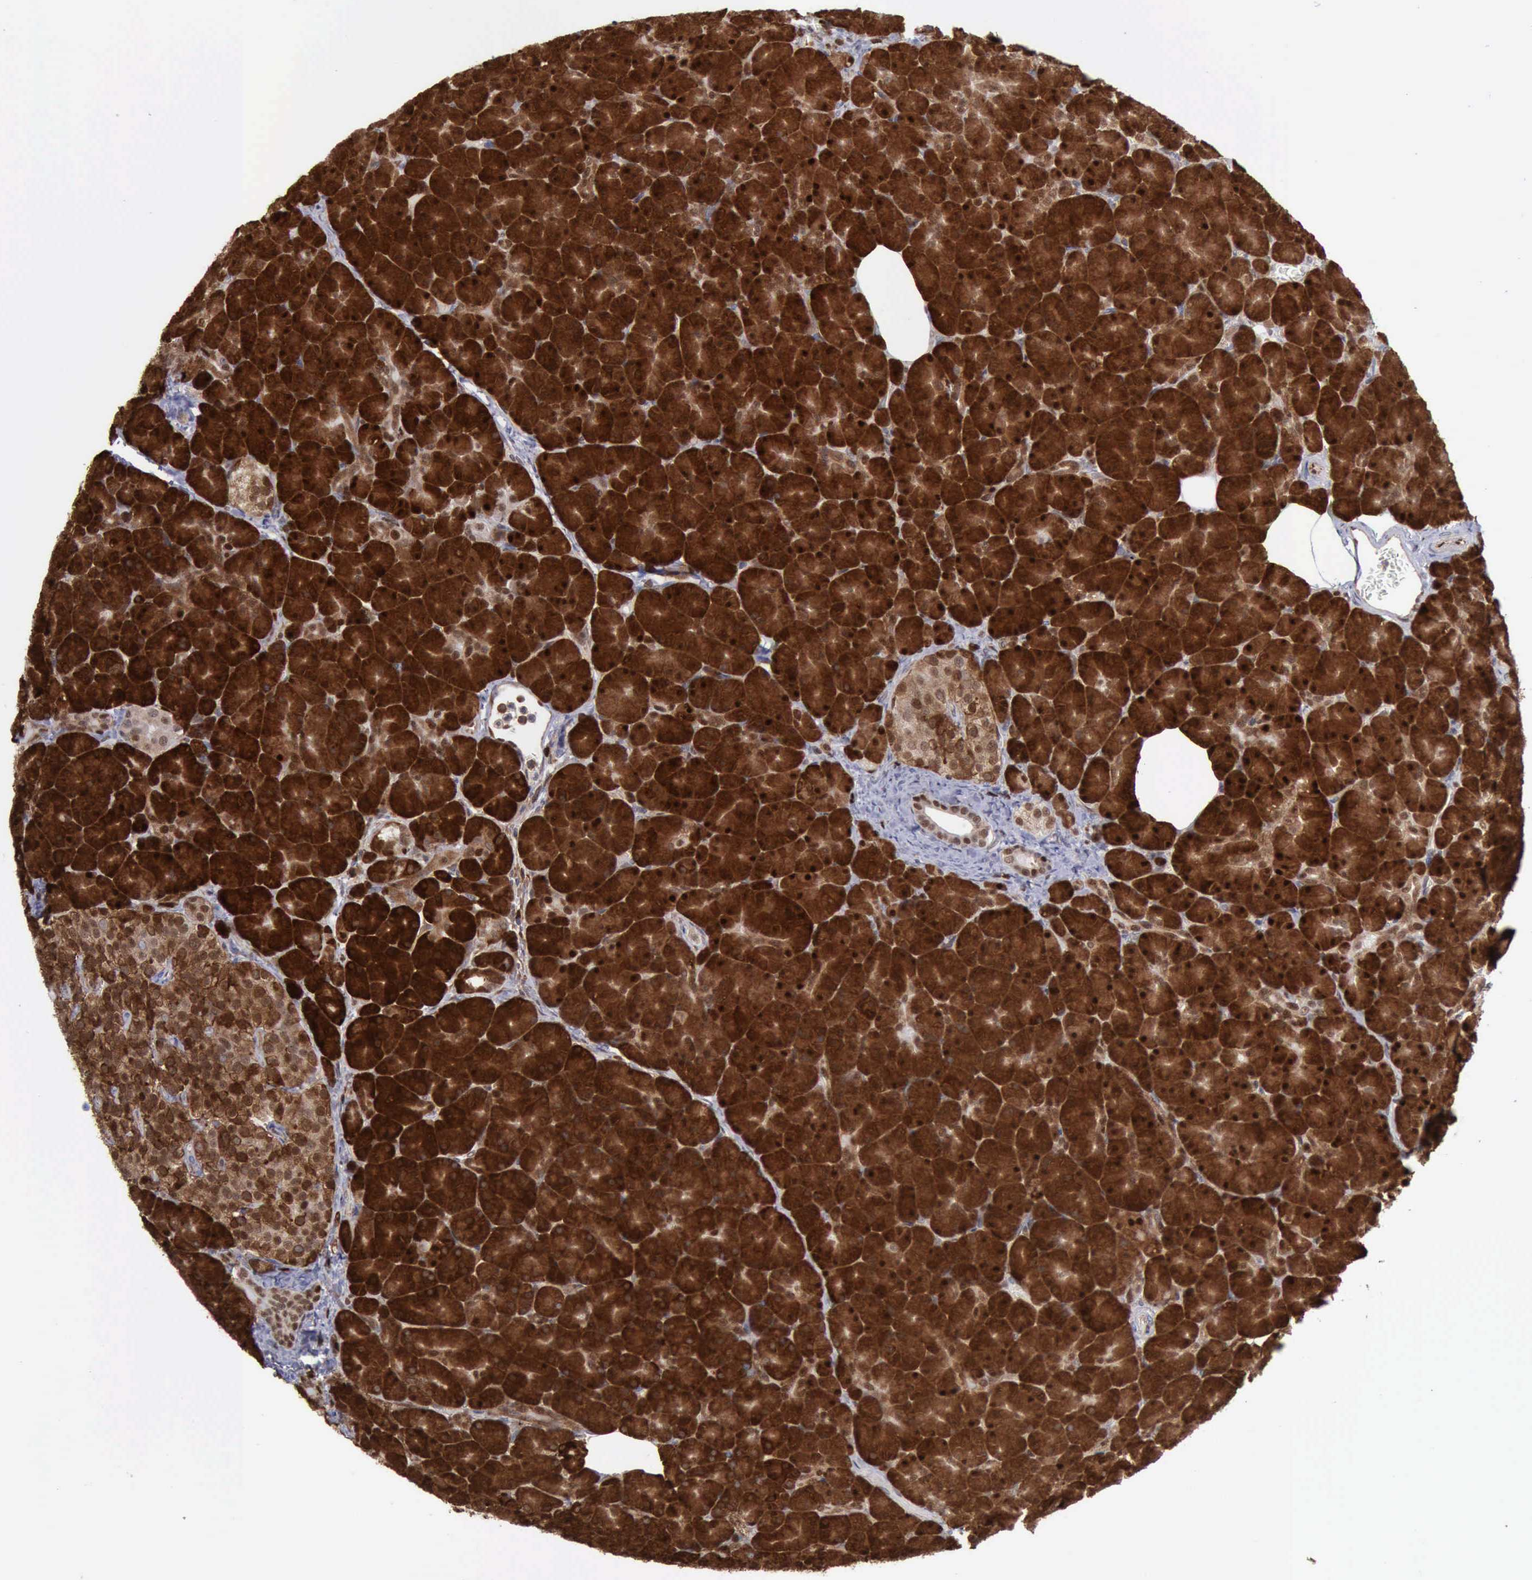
{"staining": {"intensity": "strong", "quantity": ">75%", "location": "cytoplasmic/membranous,nuclear"}, "tissue": "pancreas", "cell_type": "Exocrine glandular cells", "image_type": "normal", "snomed": [{"axis": "morphology", "description": "Normal tissue, NOS"}, {"axis": "topography", "description": "Pancreas"}], "caption": "Exocrine glandular cells display strong cytoplasmic/membranous,nuclear expression in approximately >75% of cells in unremarkable pancreas. (Brightfield microscopy of DAB IHC at high magnification).", "gene": "PDCD4", "patient": {"sex": "female", "age": 43}}